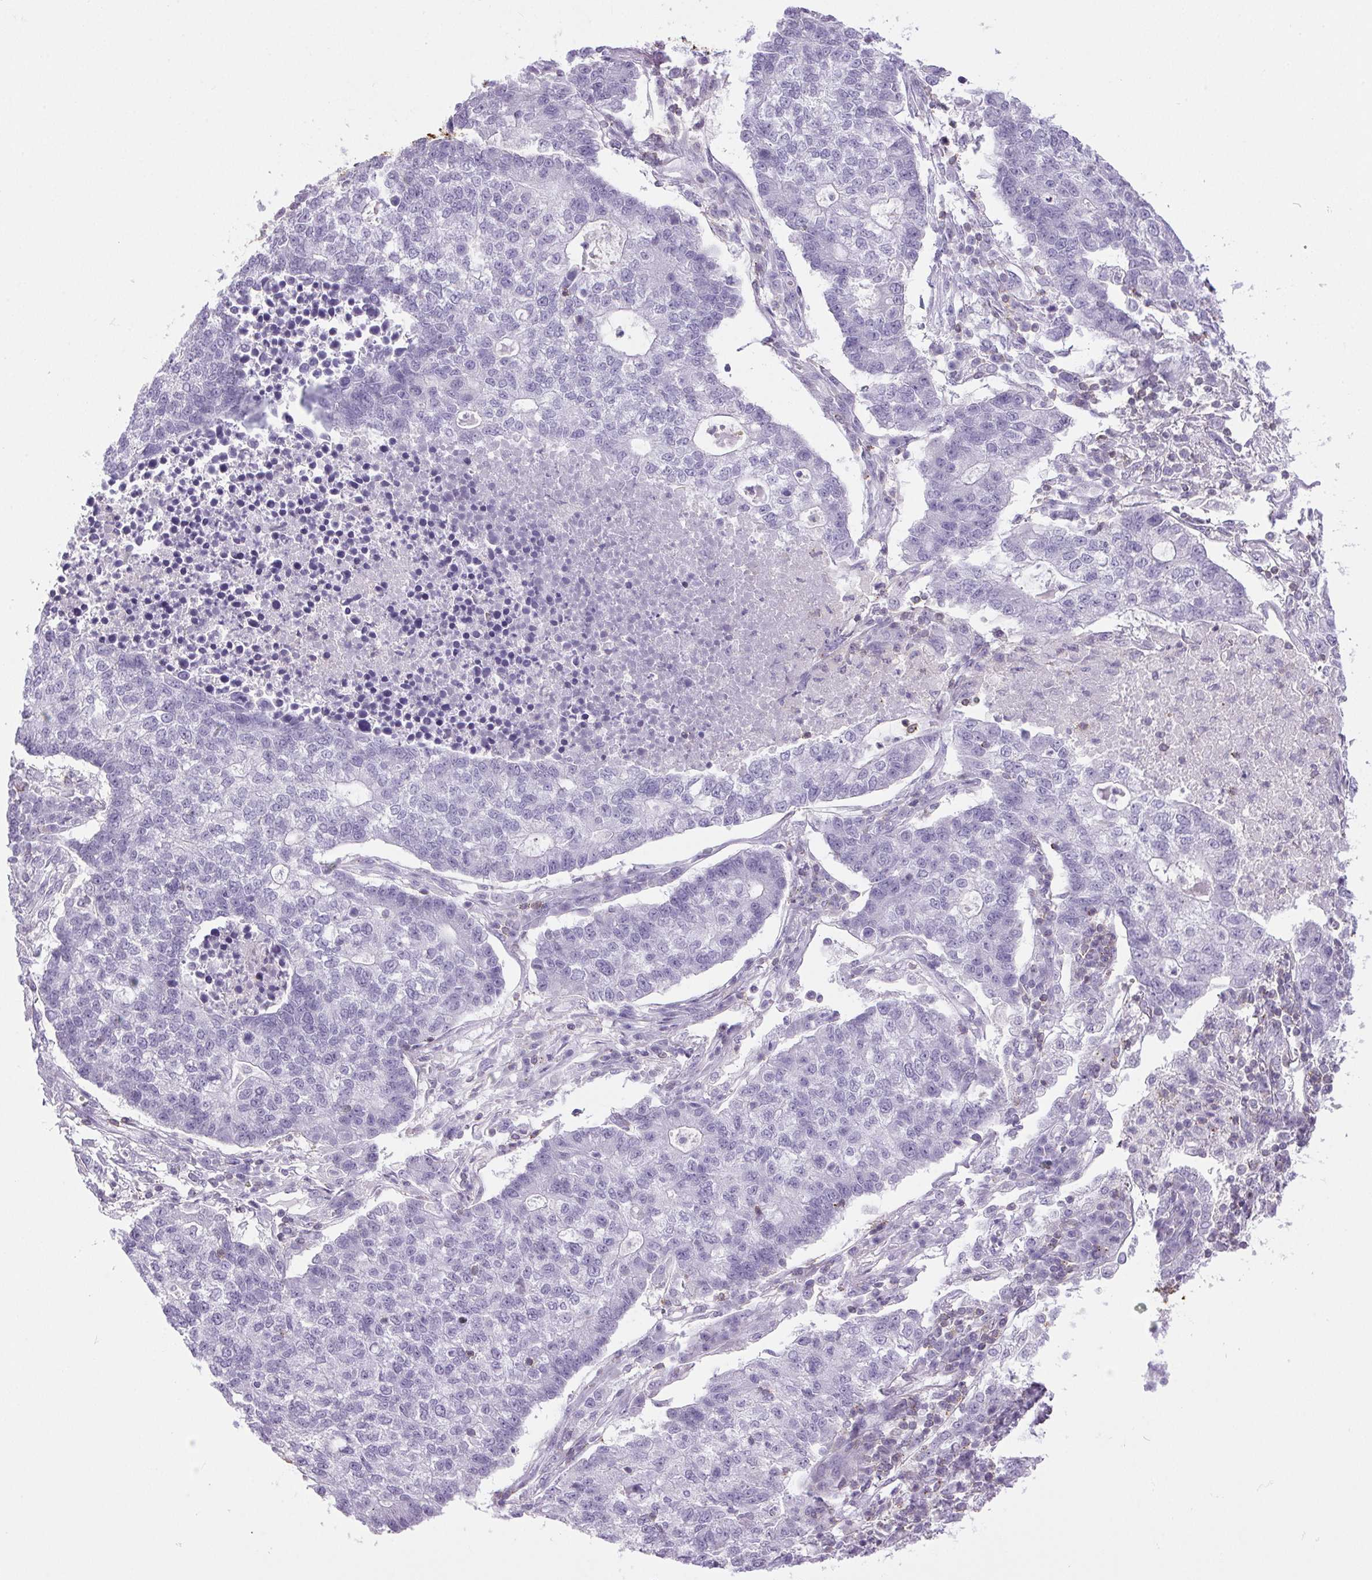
{"staining": {"intensity": "negative", "quantity": "none", "location": "none"}, "tissue": "lung cancer", "cell_type": "Tumor cells", "image_type": "cancer", "snomed": [{"axis": "morphology", "description": "Adenocarcinoma, NOS"}, {"axis": "topography", "description": "Lung"}], "caption": "An image of adenocarcinoma (lung) stained for a protein exhibits no brown staining in tumor cells.", "gene": "S100A2", "patient": {"sex": "male", "age": 57}}